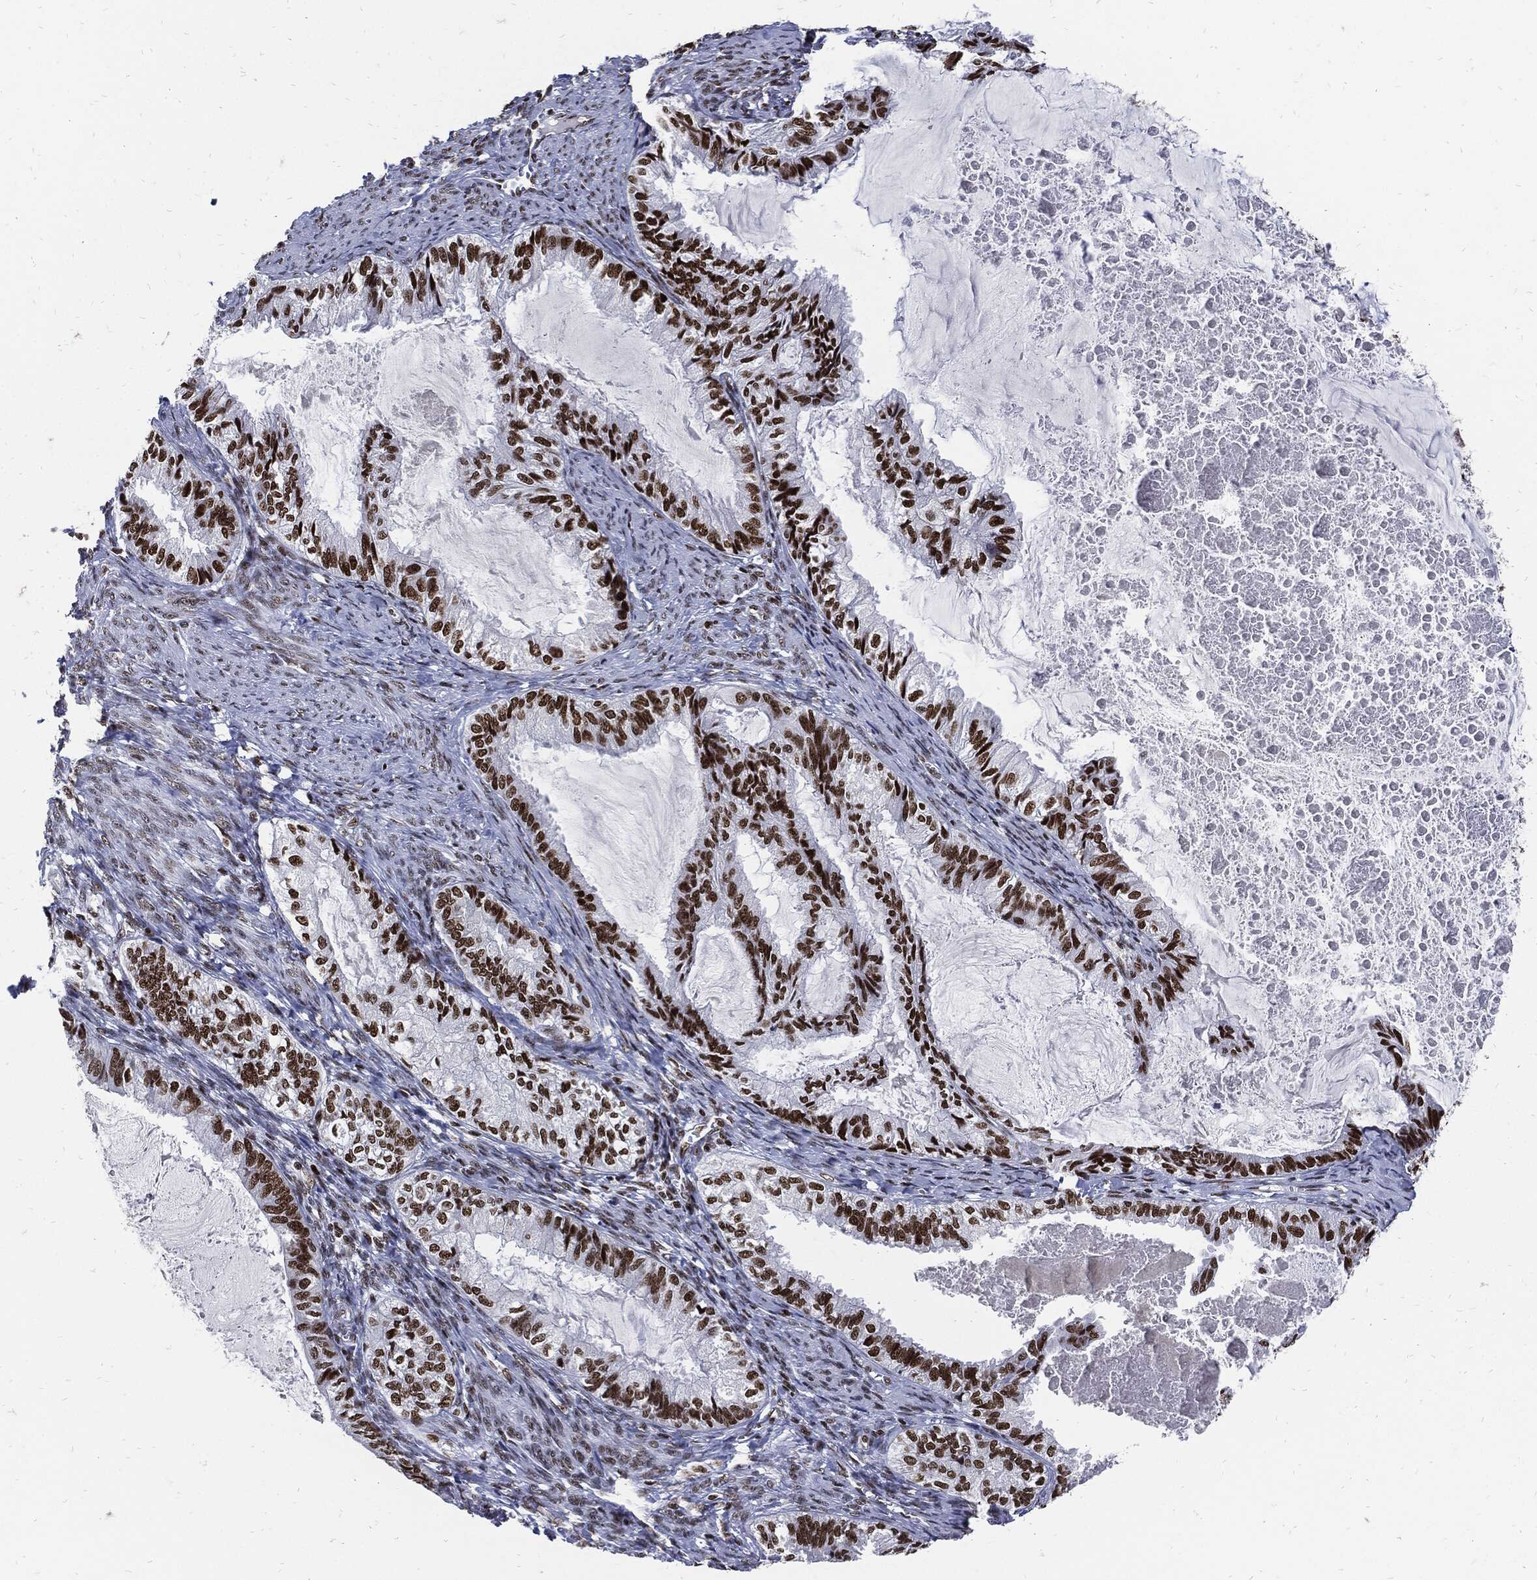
{"staining": {"intensity": "strong", "quantity": "25%-75%", "location": "nuclear"}, "tissue": "endometrial cancer", "cell_type": "Tumor cells", "image_type": "cancer", "snomed": [{"axis": "morphology", "description": "Adenocarcinoma, NOS"}, {"axis": "topography", "description": "Endometrium"}], "caption": "Immunohistochemical staining of endometrial cancer (adenocarcinoma) exhibits strong nuclear protein positivity in about 25%-75% of tumor cells.", "gene": "TERF2", "patient": {"sex": "female", "age": 86}}